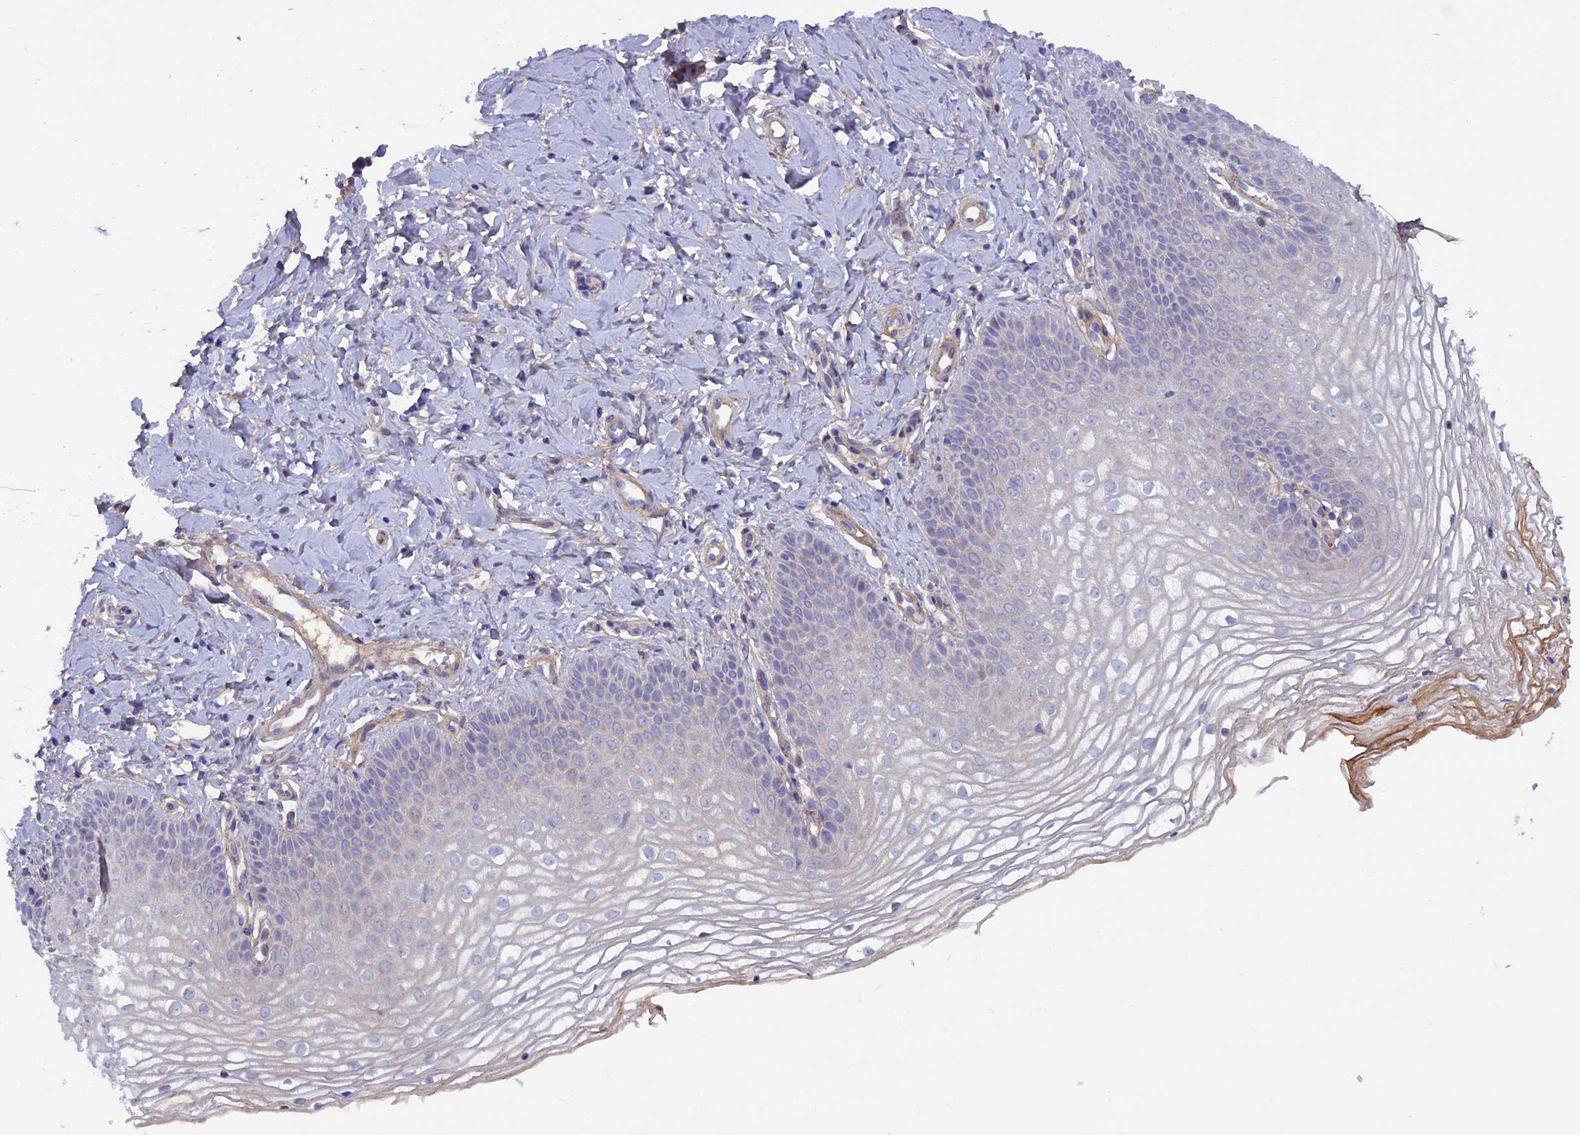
{"staining": {"intensity": "negative", "quantity": "none", "location": "none"}, "tissue": "vagina", "cell_type": "Squamous epithelial cells", "image_type": "normal", "snomed": [{"axis": "morphology", "description": "Normal tissue, NOS"}, {"axis": "topography", "description": "Vagina"}], "caption": "High power microscopy micrograph of an IHC micrograph of benign vagina, revealing no significant positivity in squamous epithelial cells. (DAB (3,3'-diaminobenzidine) immunohistochemistry (IHC), high magnification).", "gene": "COL4A3", "patient": {"sex": "female", "age": 68}}